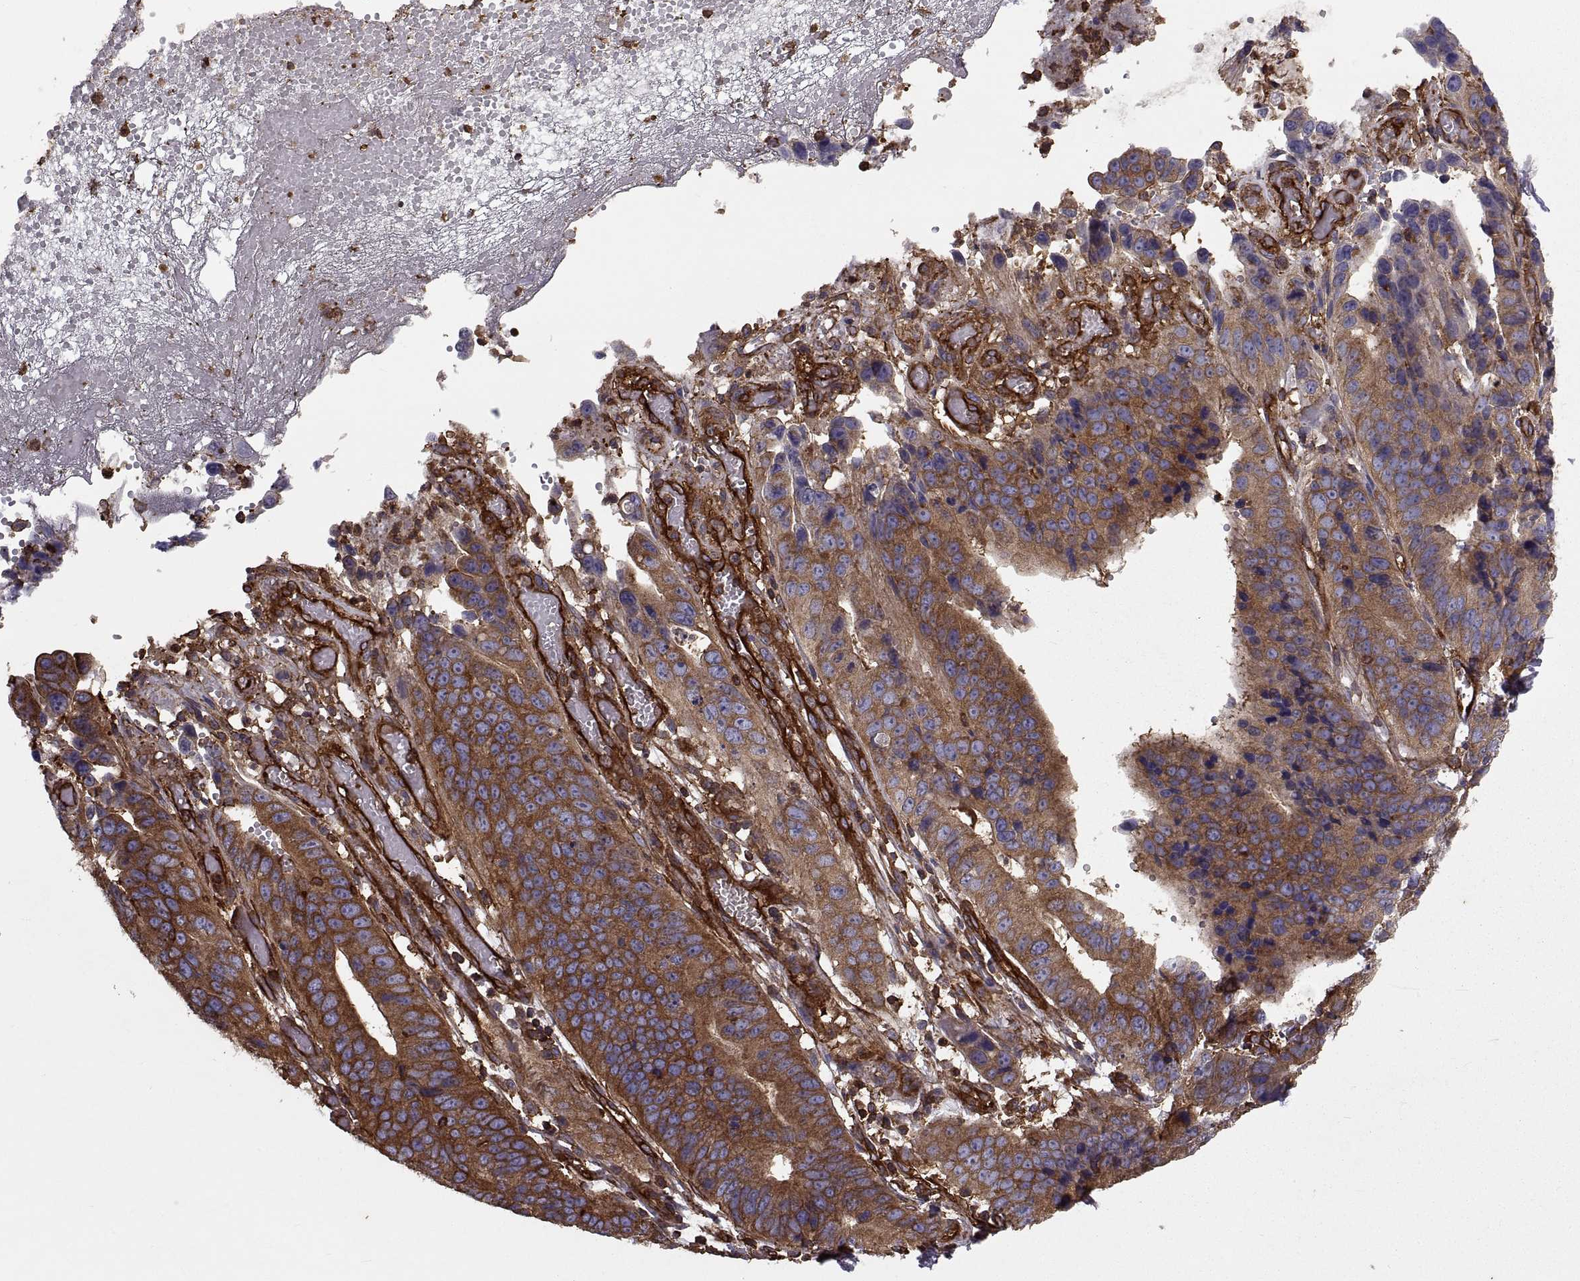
{"staining": {"intensity": "strong", "quantity": ">75%", "location": "cytoplasmic/membranous"}, "tissue": "stomach cancer", "cell_type": "Tumor cells", "image_type": "cancer", "snomed": [{"axis": "morphology", "description": "Adenocarcinoma, NOS"}, {"axis": "topography", "description": "Stomach"}], "caption": "A brown stain labels strong cytoplasmic/membranous expression of a protein in human adenocarcinoma (stomach) tumor cells.", "gene": "MYH9", "patient": {"sex": "male", "age": 84}}